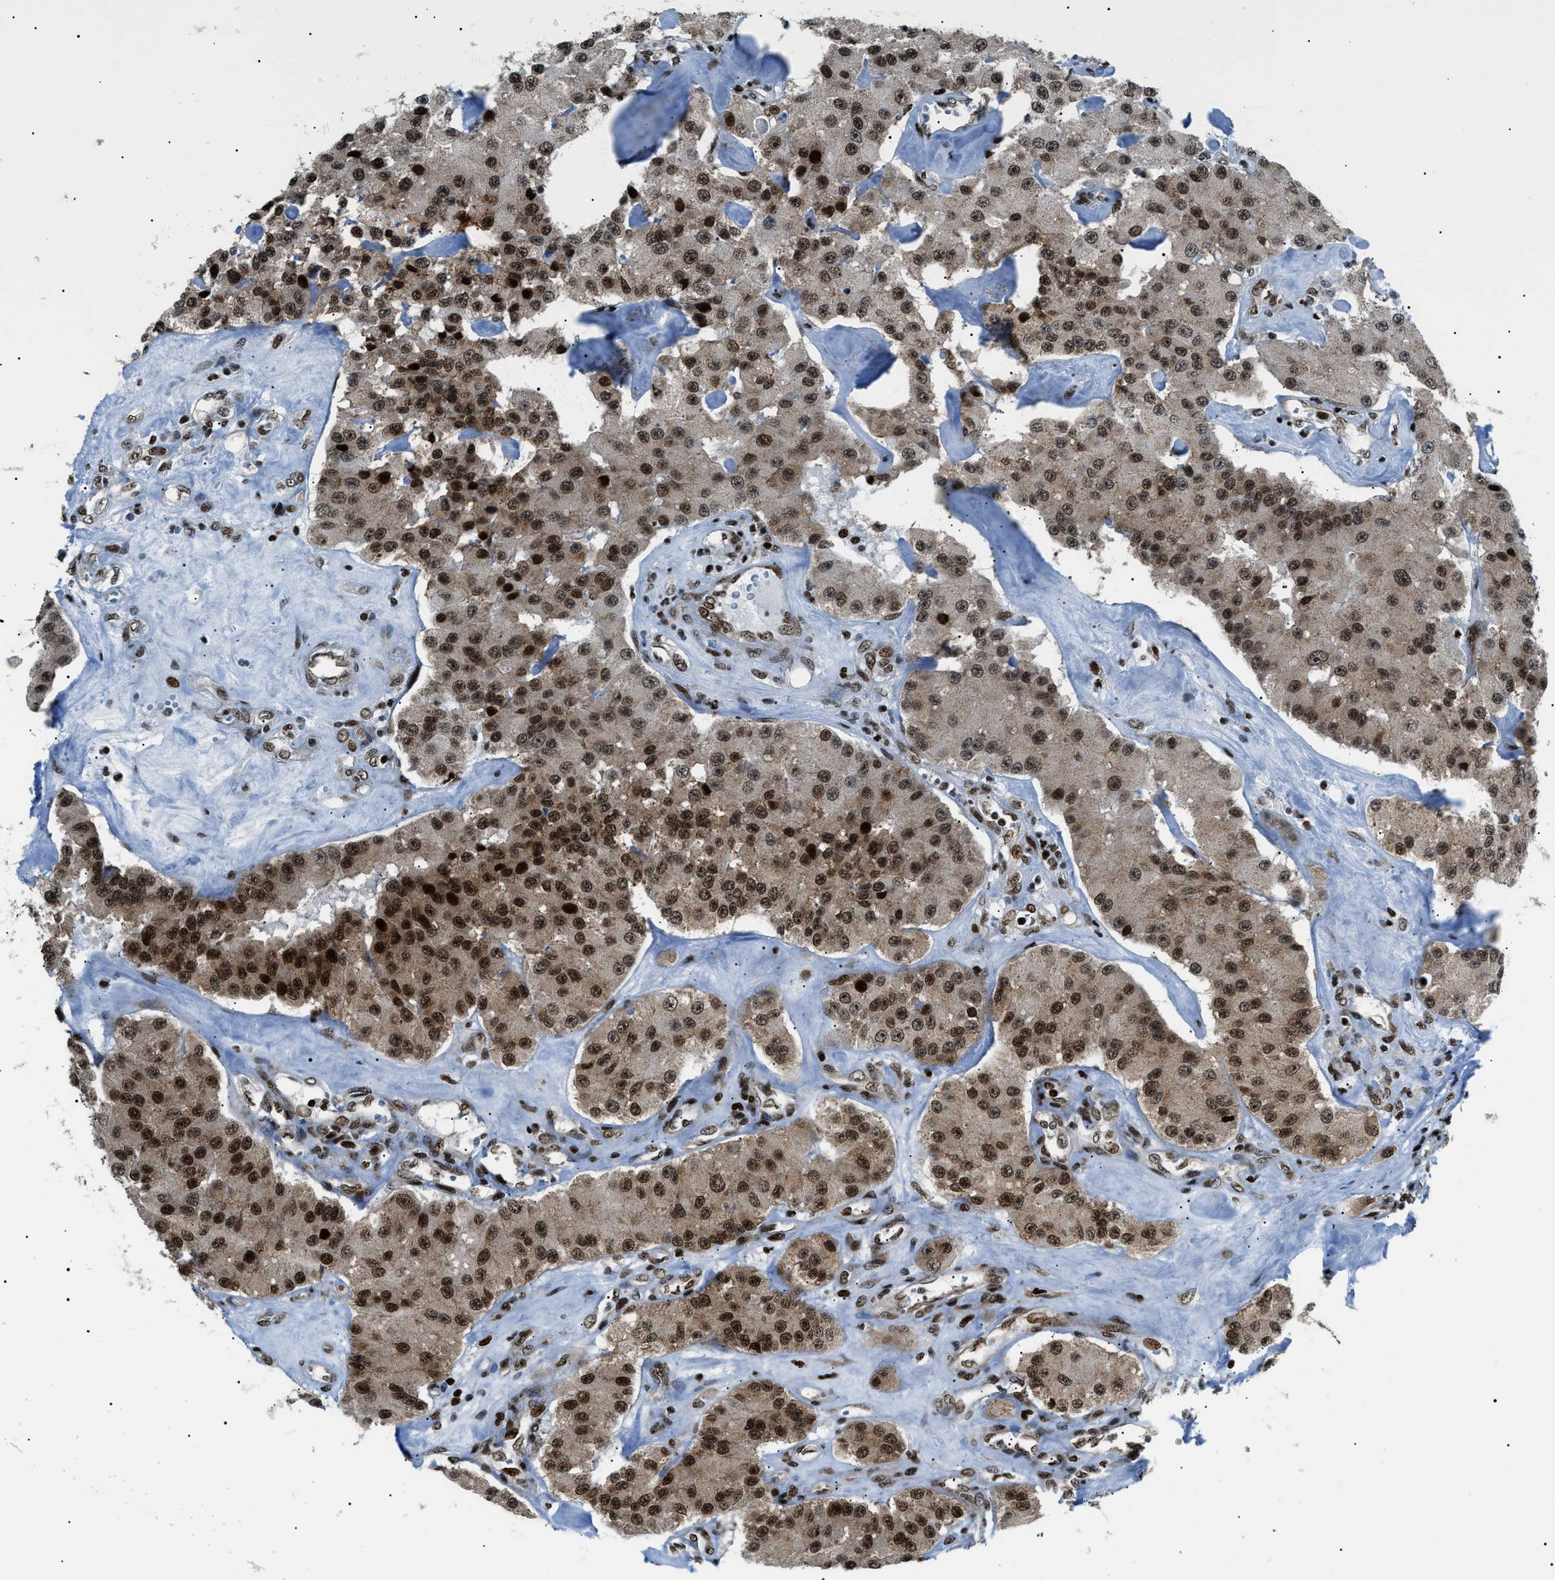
{"staining": {"intensity": "strong", "quantity": ">75%", "location": "nuclear"}, "tissue": "carcinoid", "cell_type": "Tumor cells", "image_type": "cancer", "snomed": [{"axis": "morphology", "description": "Carcinoid, malignant, NOS"}, {"axis": "topography", "description": "Pancreas"}], "caption": "Immunohistochemistry (IHC) image of malignant carcinoid stained for a protein (brown), which displays high levels of strong nuclear expression in approximately >75% of tumor cells.", "gene": "HNRNPK", "patient": {"sex": "male", "age": 41}}